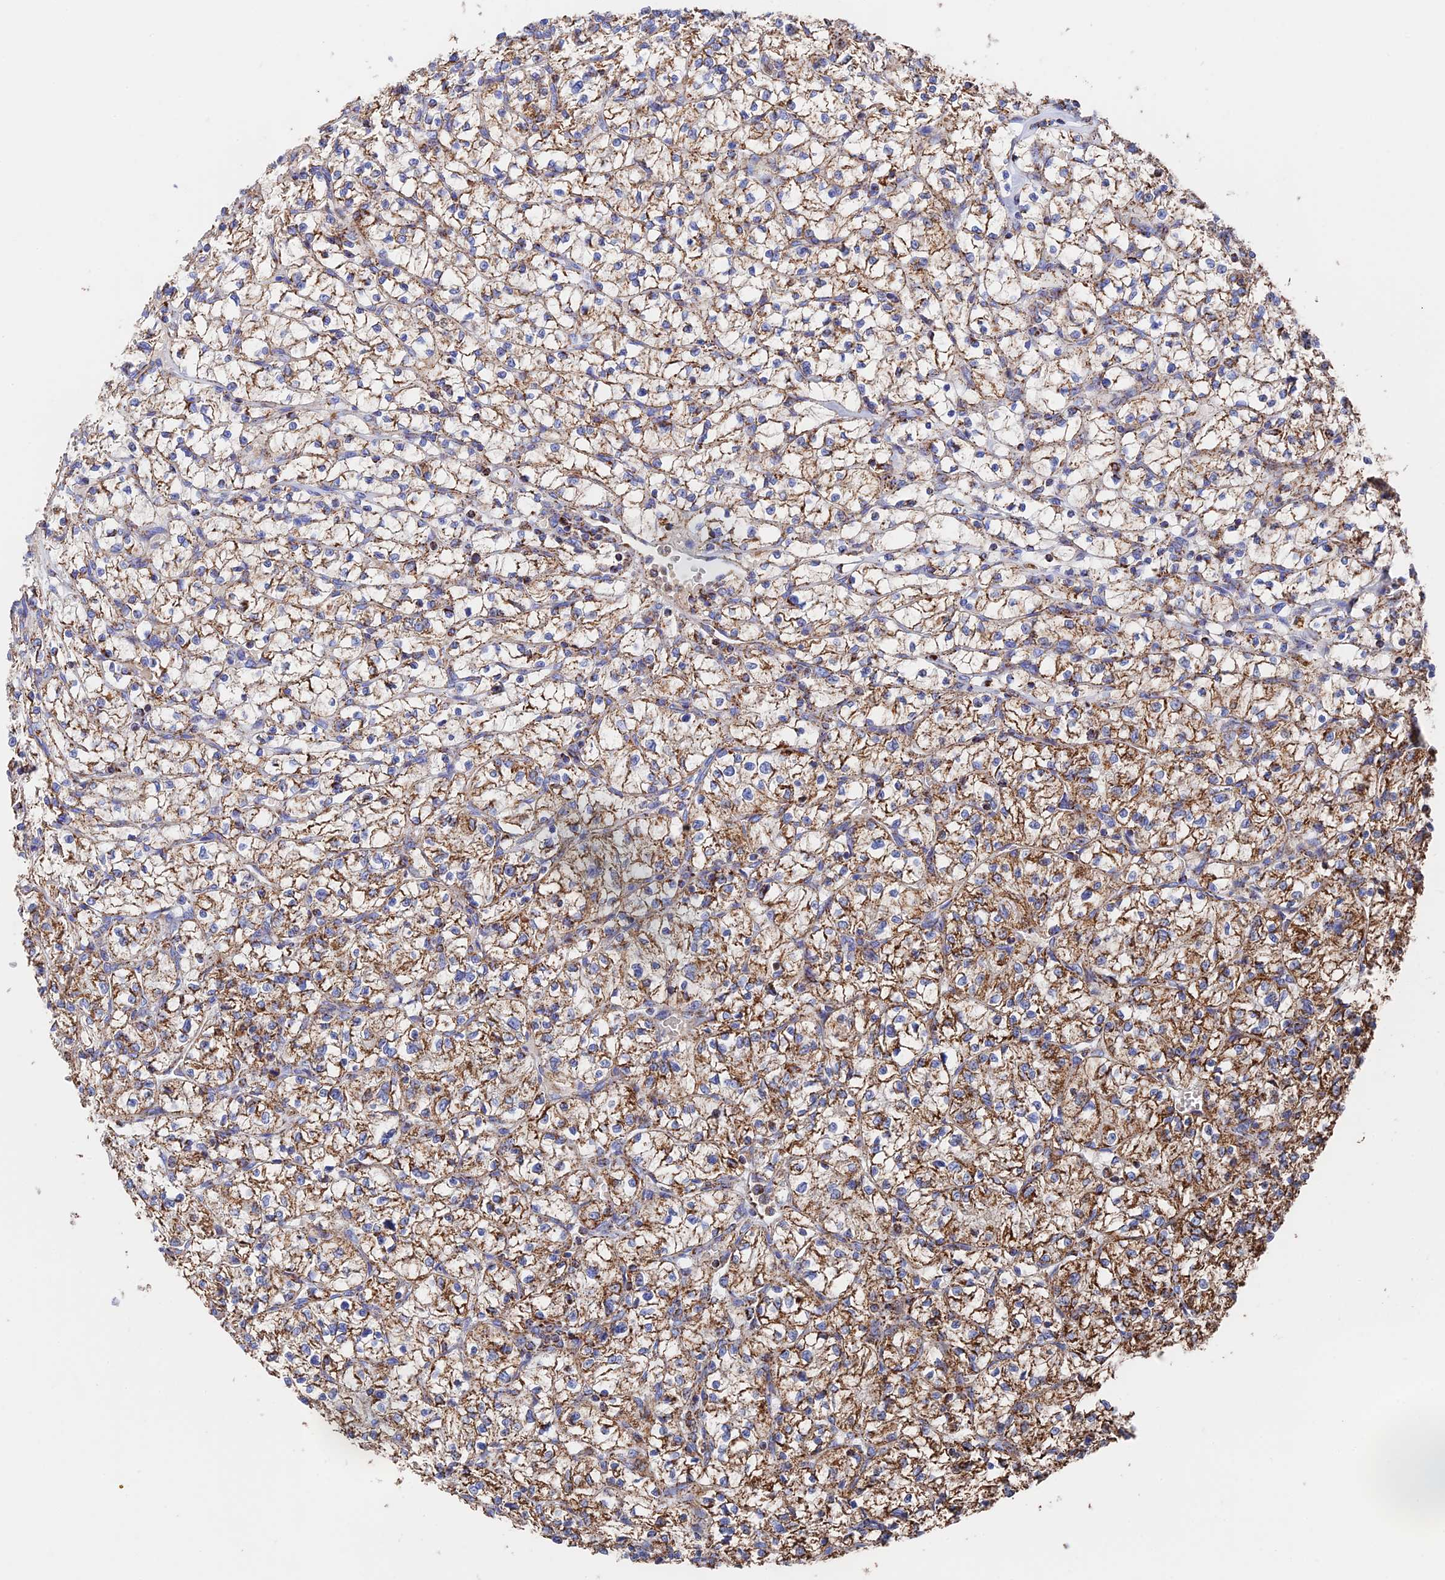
{"staining": {"intensity": "moderate", "quantity": ">75%", "location": "cytoplasmic/membranous"}, "tissue": "renal cancer", "cell_type": "Tumor cells", "image_type": "cancer", "snomed": [{"axis": "morphology", "description": "Adenocarcinoma, NOS"}, {"axis": "topography", "description": "Kidney"}], "caption": "Immunohistochemical staining of human renal cancer (adenocarcinoma) shows moderate cytoplasmic/membranous protein staining in approximately >75% of tumor cells.", "gene": "HAUS8", "patient": {"sex": "female", "age": 64}}